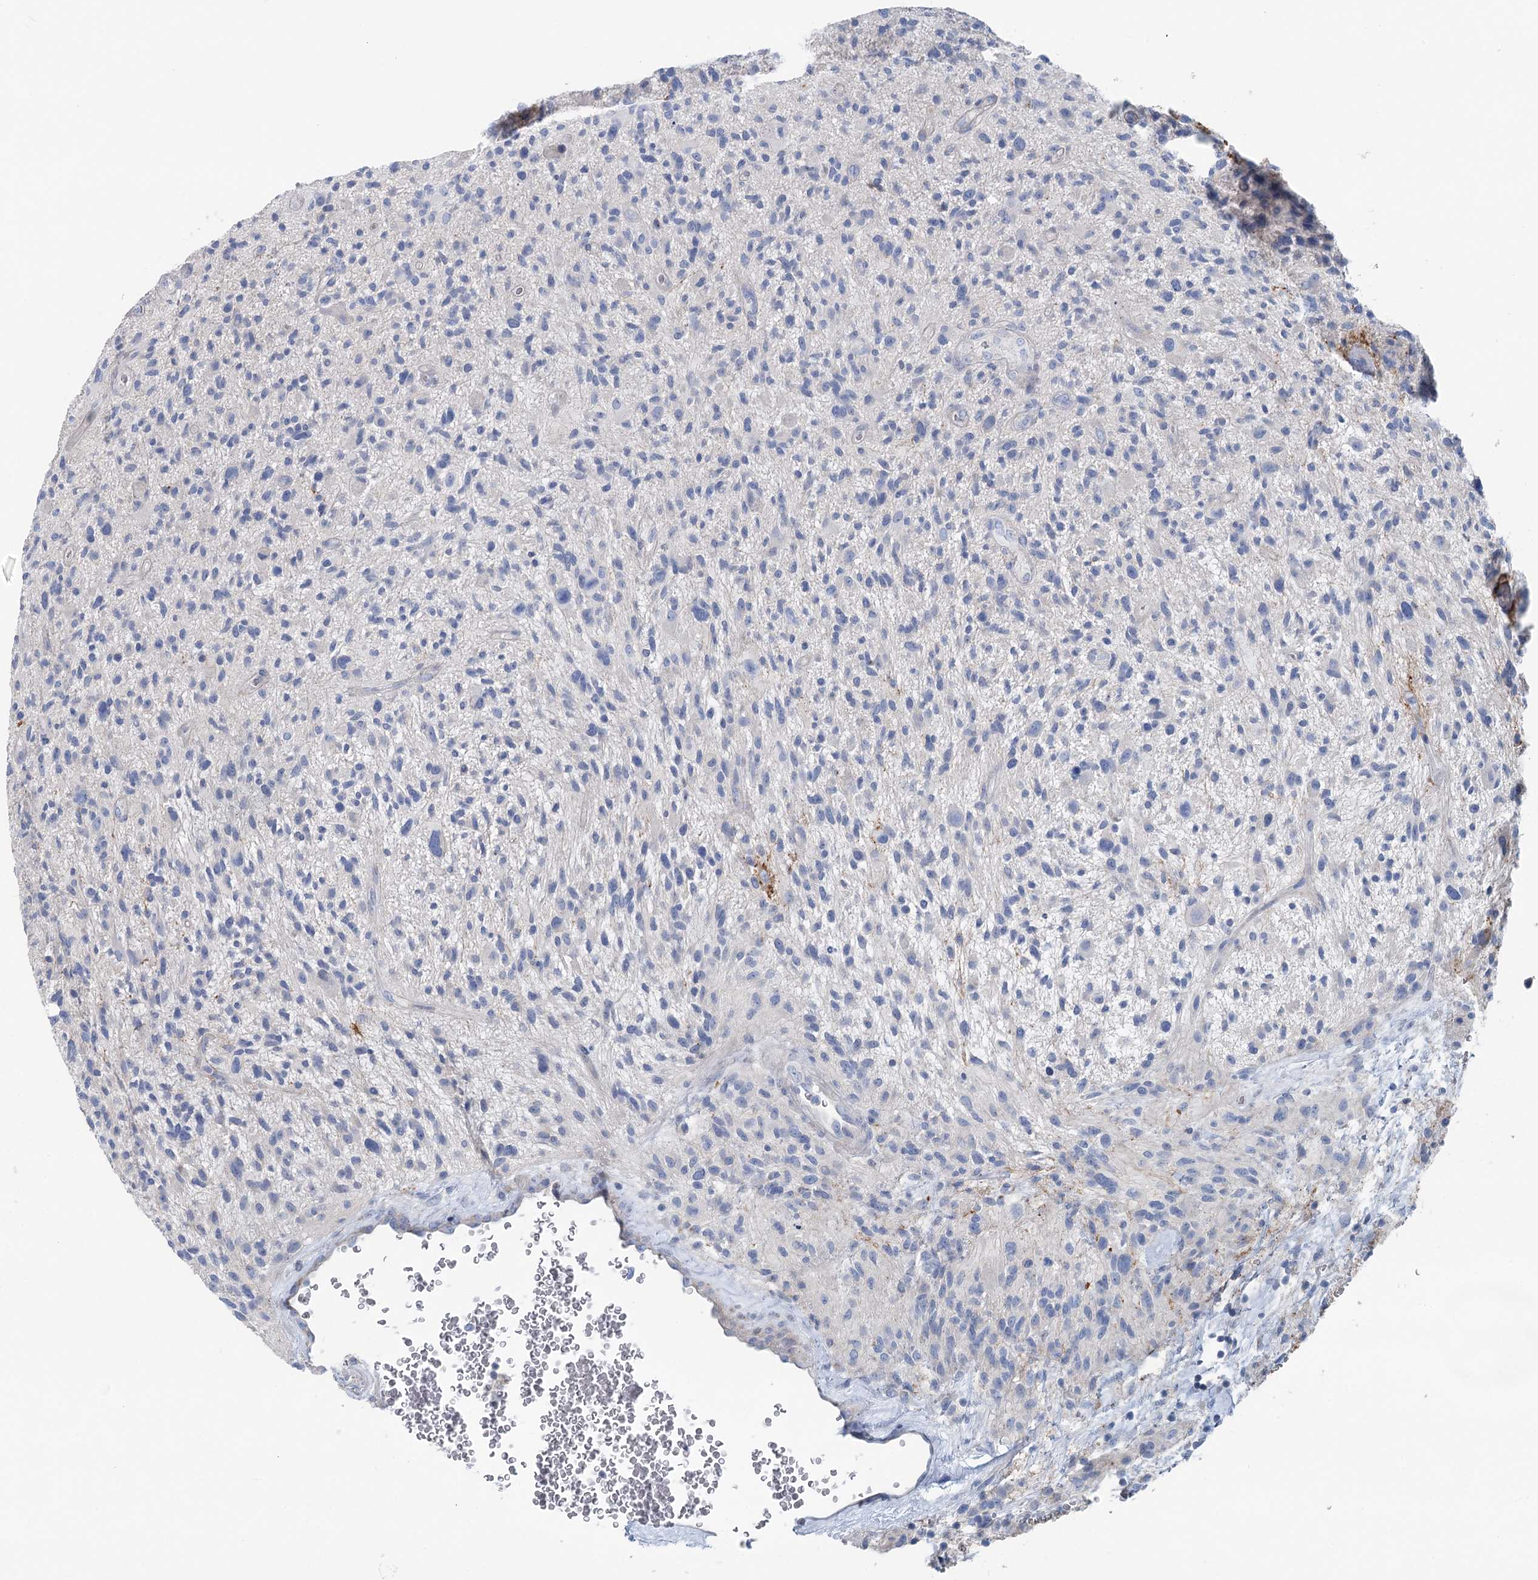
{"staining": {"intensity": "negative", "quantity": "none", "location": "none"}, "tissue": "glioma", "cell_type": "Tumor cells", "image_type": "cancer", "snomed": [{"axis": "morphology", "description": "Glioma, malignant, High grade"}, {"axis": "topography", "description": "Brain"}], "caption": "Immunohistochemical staining of human glioma reveals no significant positivity in tumor cells.", "gene": "MARK2", "patient": {"sex": "male", "age": 47}}